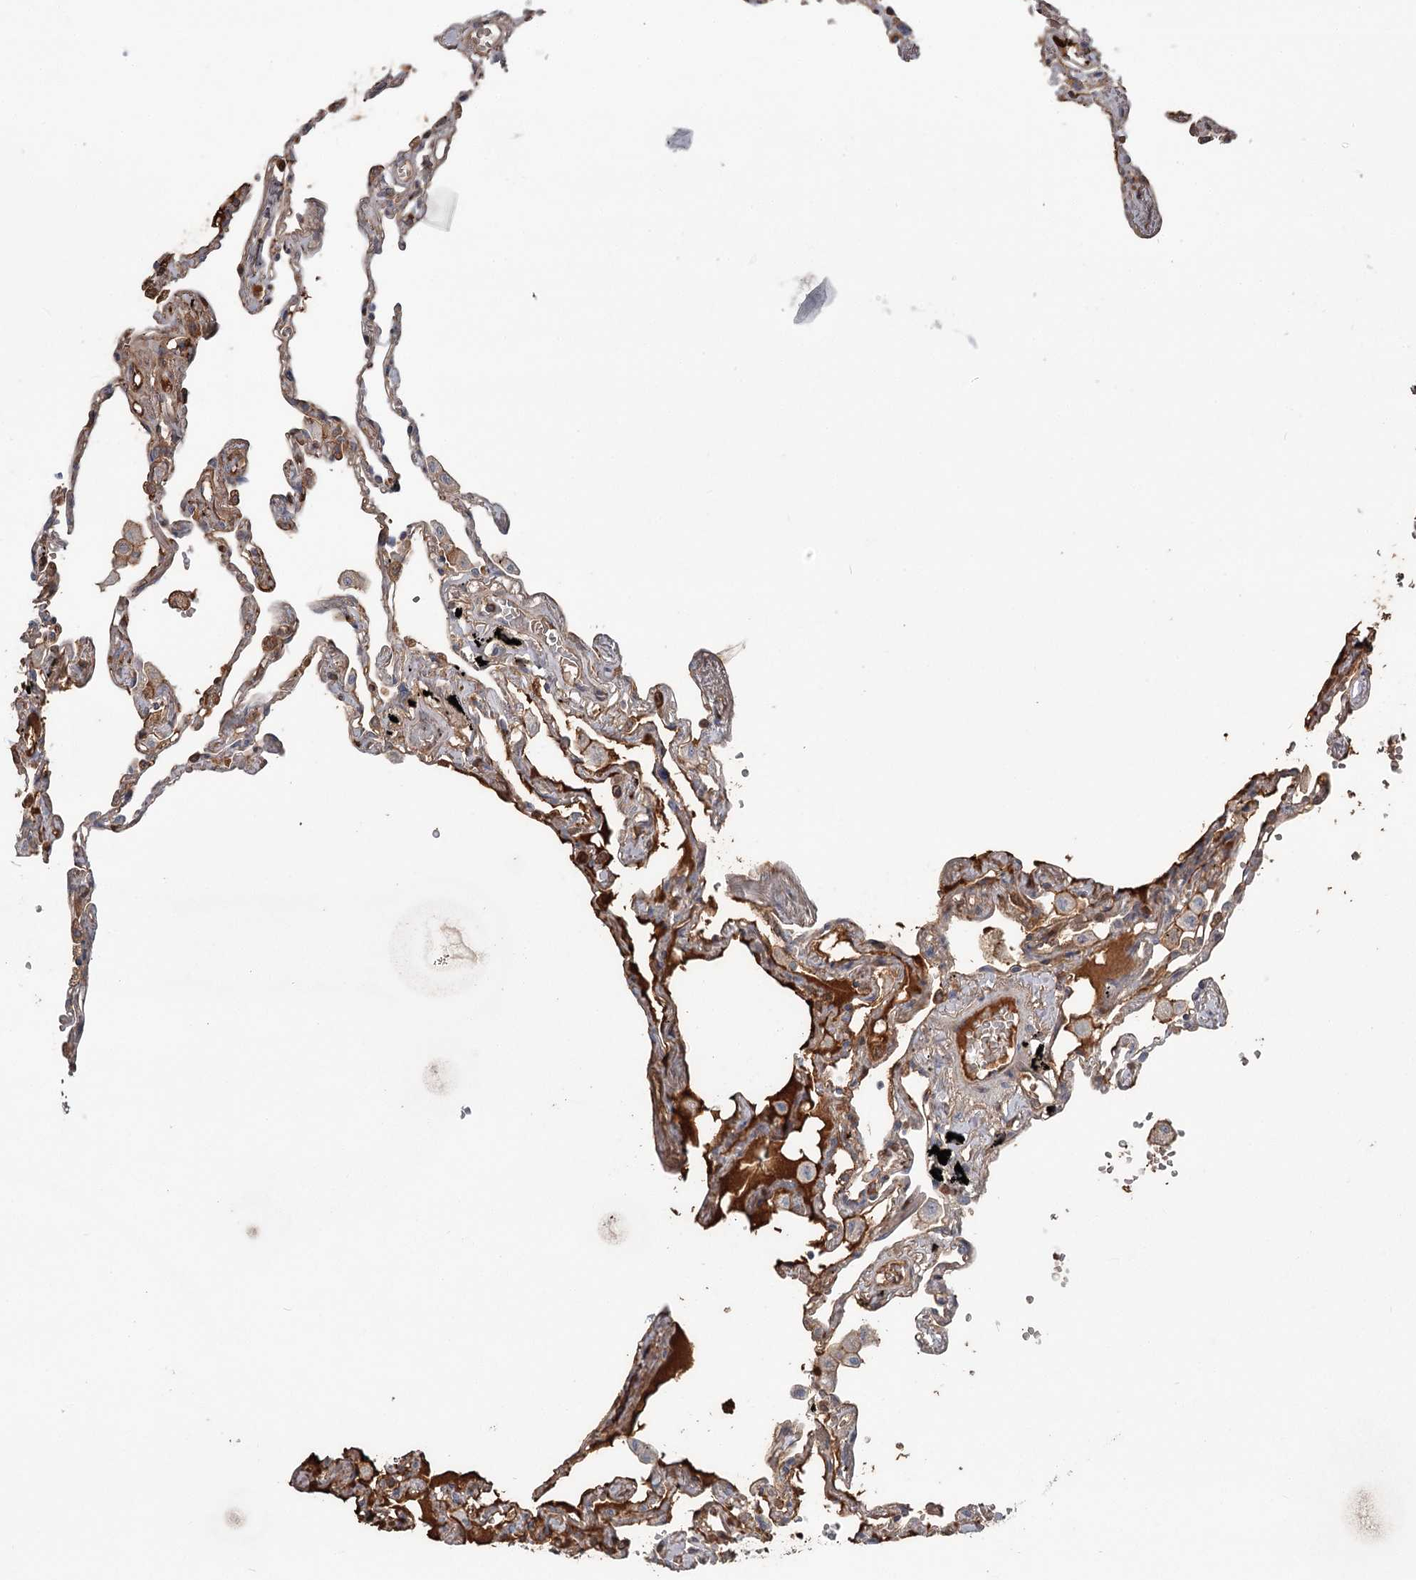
{"staining": {"intensity": "moderate", "quantity": ">75%", "location": "cytoplasmic/membranous"}, "tissue": "lung", "cell_type": "Alveolar cells", "image_type": "normal", "snomed": [{"axis": "morphology", "description": "Normal tissue, NOS"}, {"axis": "topography", "description": "Lung"}], "caption": "The immunohistochemical stain shows moderate cytoplasmic/membranous staining in alveolar cells of normal lung. The protein is shown in brown color, while the nuclei are stained blue.", "gene": "DHRS9", "patient": {"sex": "female", "age": 67}}